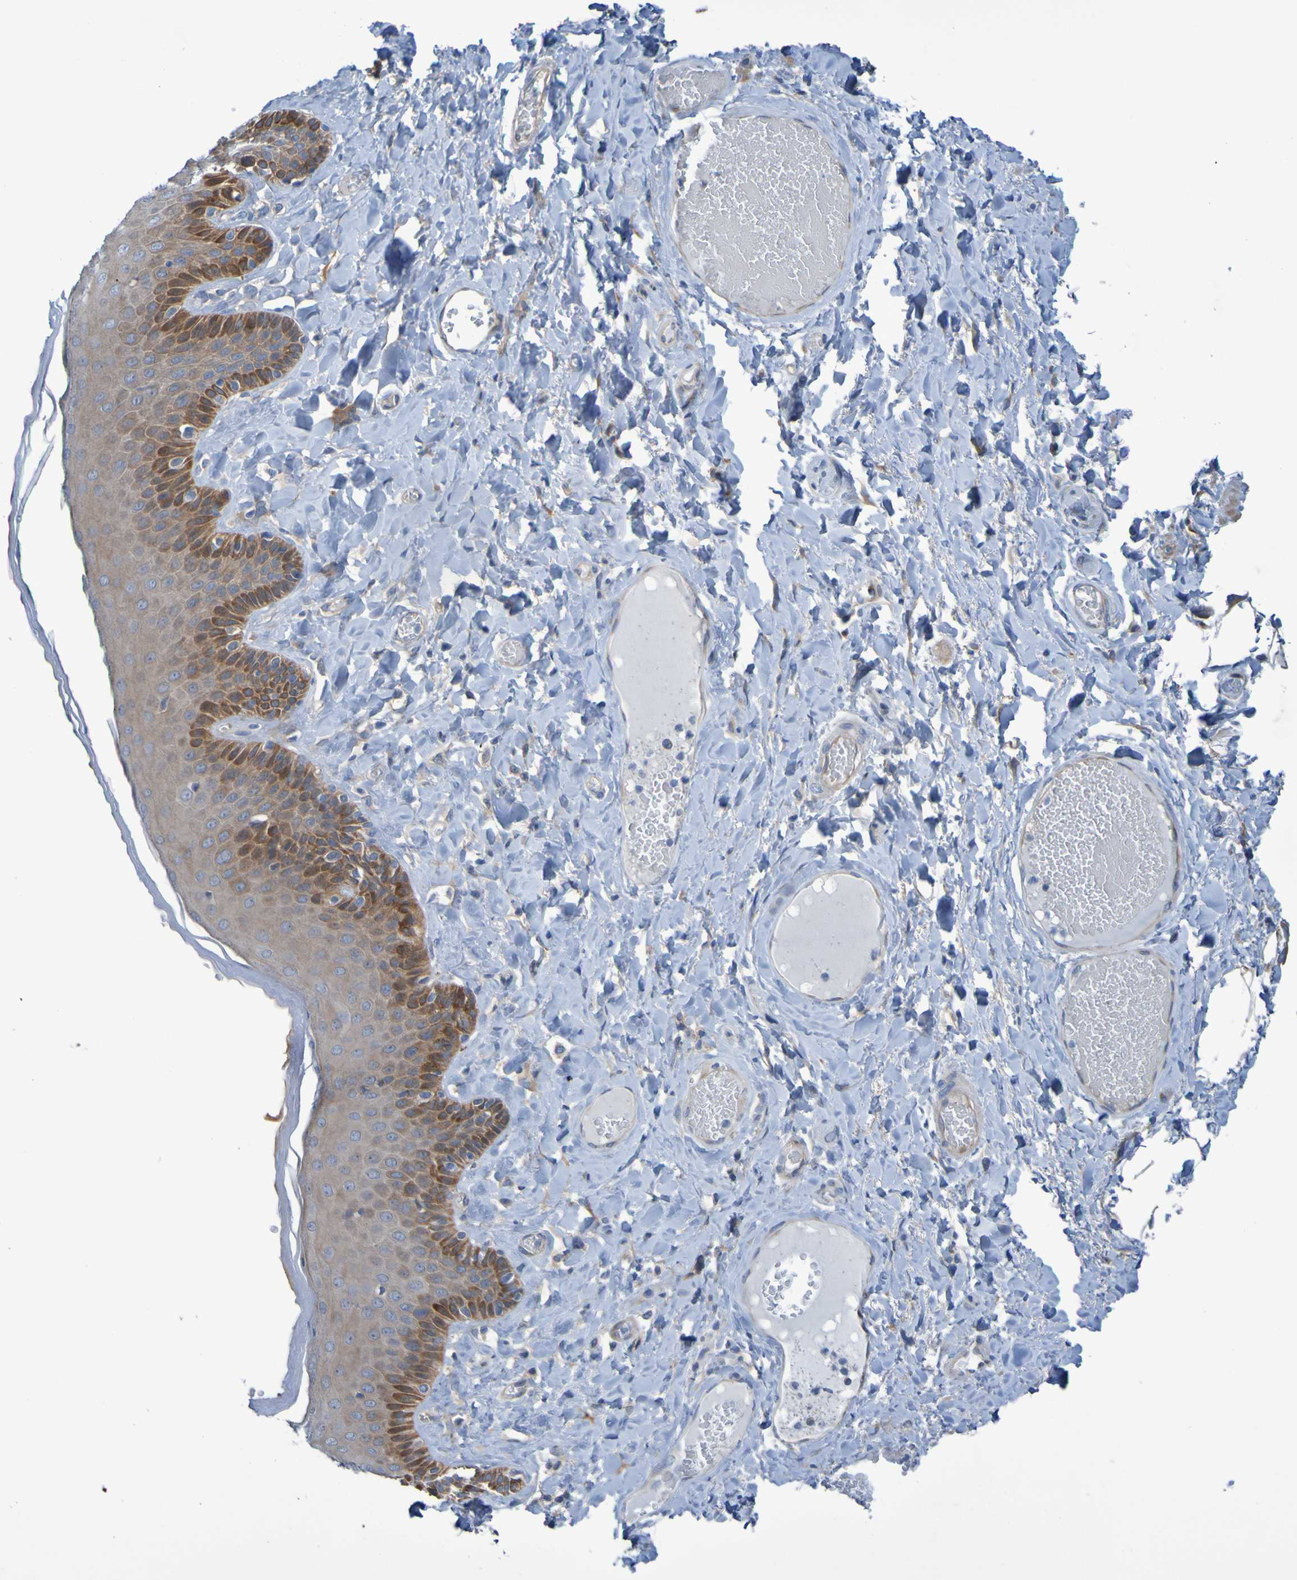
{"staining": {"intensity": "strong", "quantity": ">75%", "location": "cytoplasmic/membranous"}, "tissue": "skin", "cell_type": "Epidermal cells", "image_type": "normal", "snomed": [{"axis": "morphology", "description": "Normal tissue, NOS"}, {"axis": "topography", "description": "Anal"}], "caption": "The image displays staining of benign skin, revealing strong cytoplasmic/membranous protein positivity (brown color) within epidermal cells. (DAB (3,3'-diaminobenzidine) IHC, brown staining for protein, blue staining for nuclei).", "gene": "NPRL3", "patient": {"sex": "male", "age": 69}}